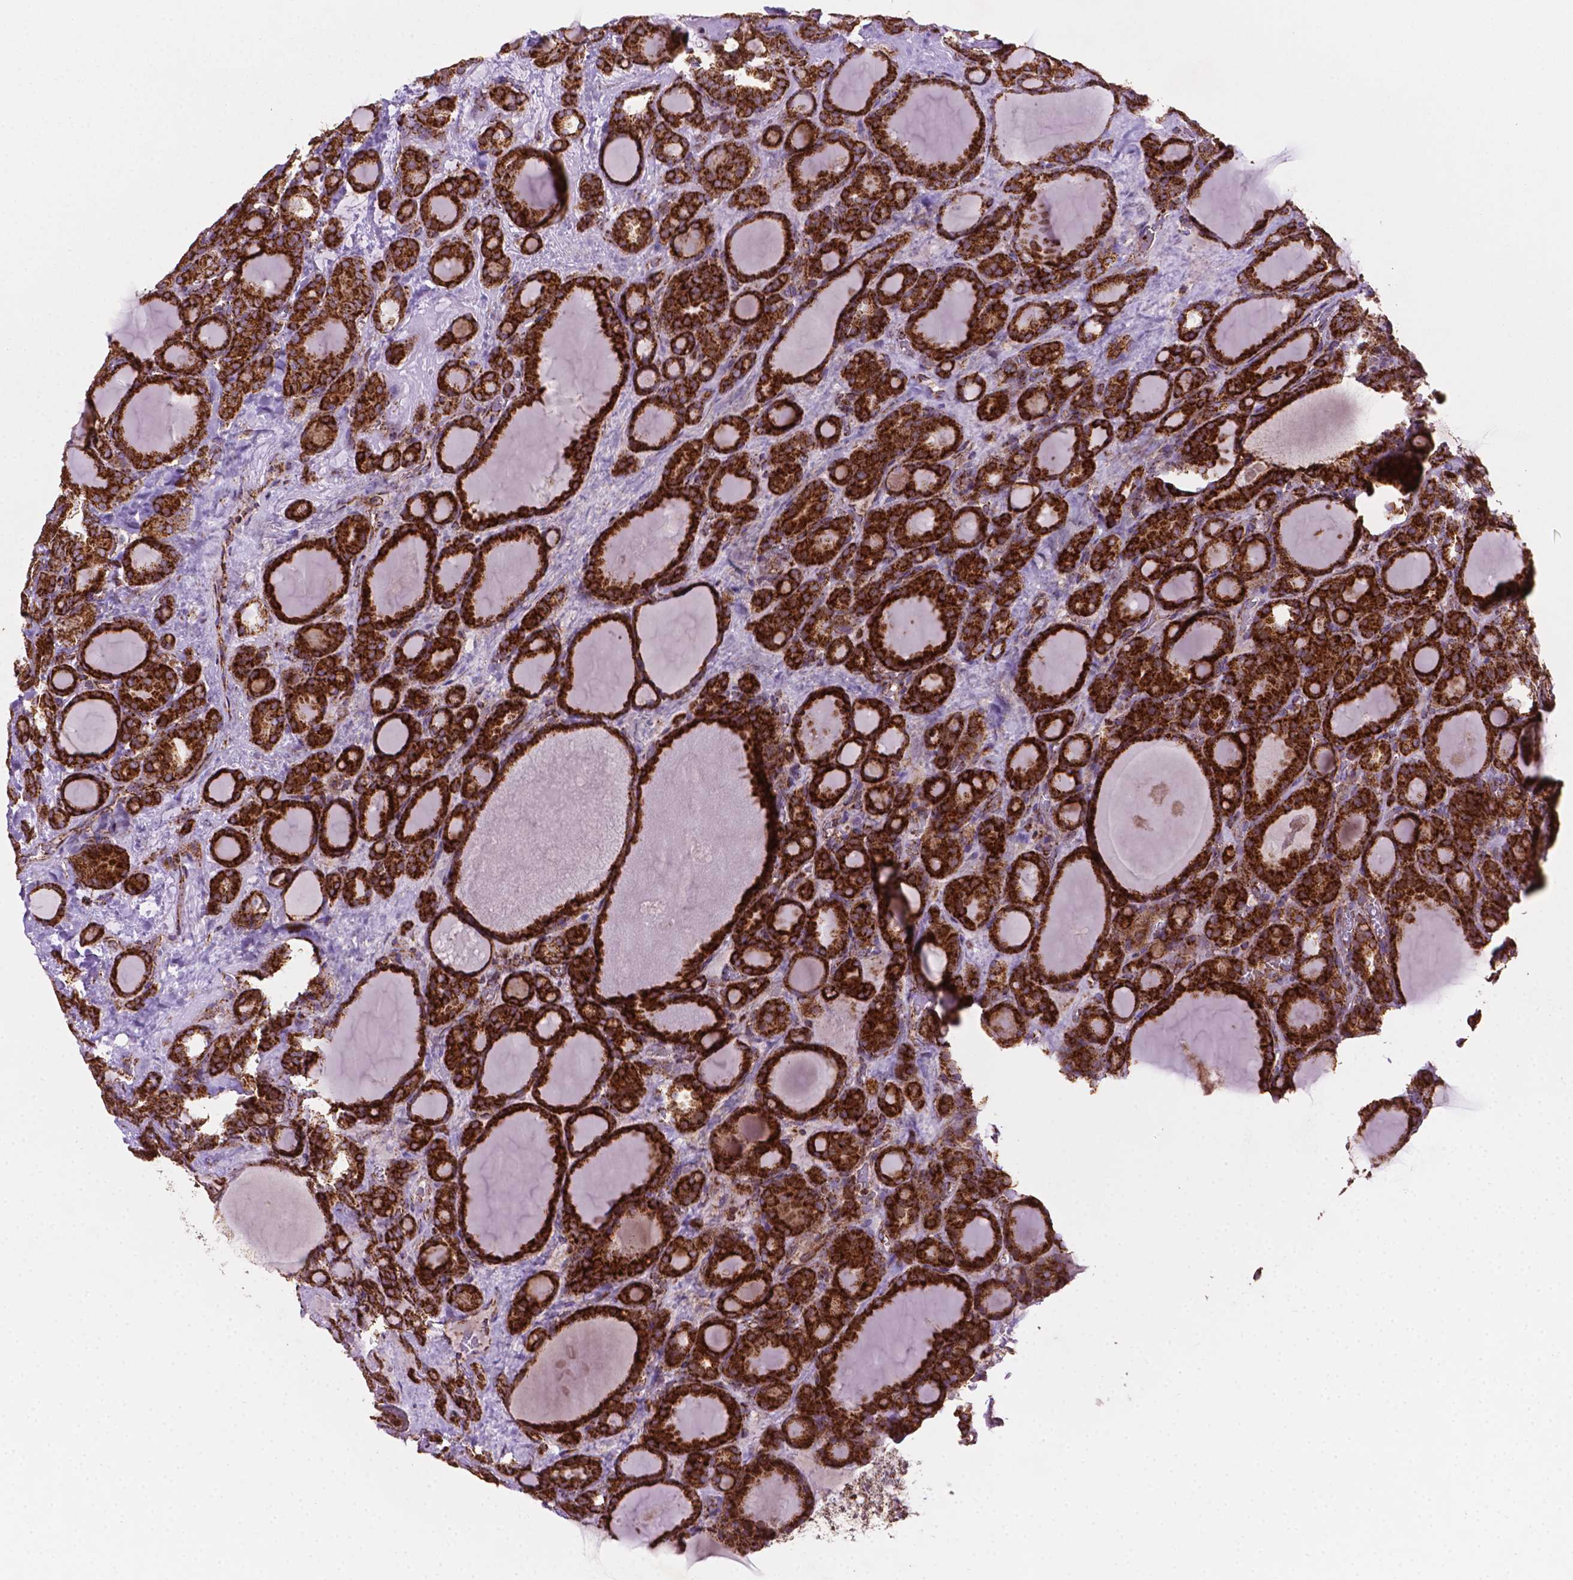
{"staining": {"intensity": "strong", "quantity": ">75%", "location": "cytoplasmic/membranous"}, "tissue": "thyroid cancer", "cell_type": "Tumor cells", "image_type": "cancer", "snomed": [{"axis": "morphology", "description": "Normal tissue, NOS"}, {"axis": "morphology", "description": "Follicular adenoma carcinoma, NOS"}, {"axis": "topography", "description": "Thyroid gland"}], "caption": "DAB (3,3'-diaminobenzidine) immunohistochemical staining of follicular adenoma carcinoma (thyroid) reveals strong cytoplasmic/membranous protein staining in about >75% of tumor cells.", "gene": "ILVBL", "patient": {"sex": "female", "age": 31}}